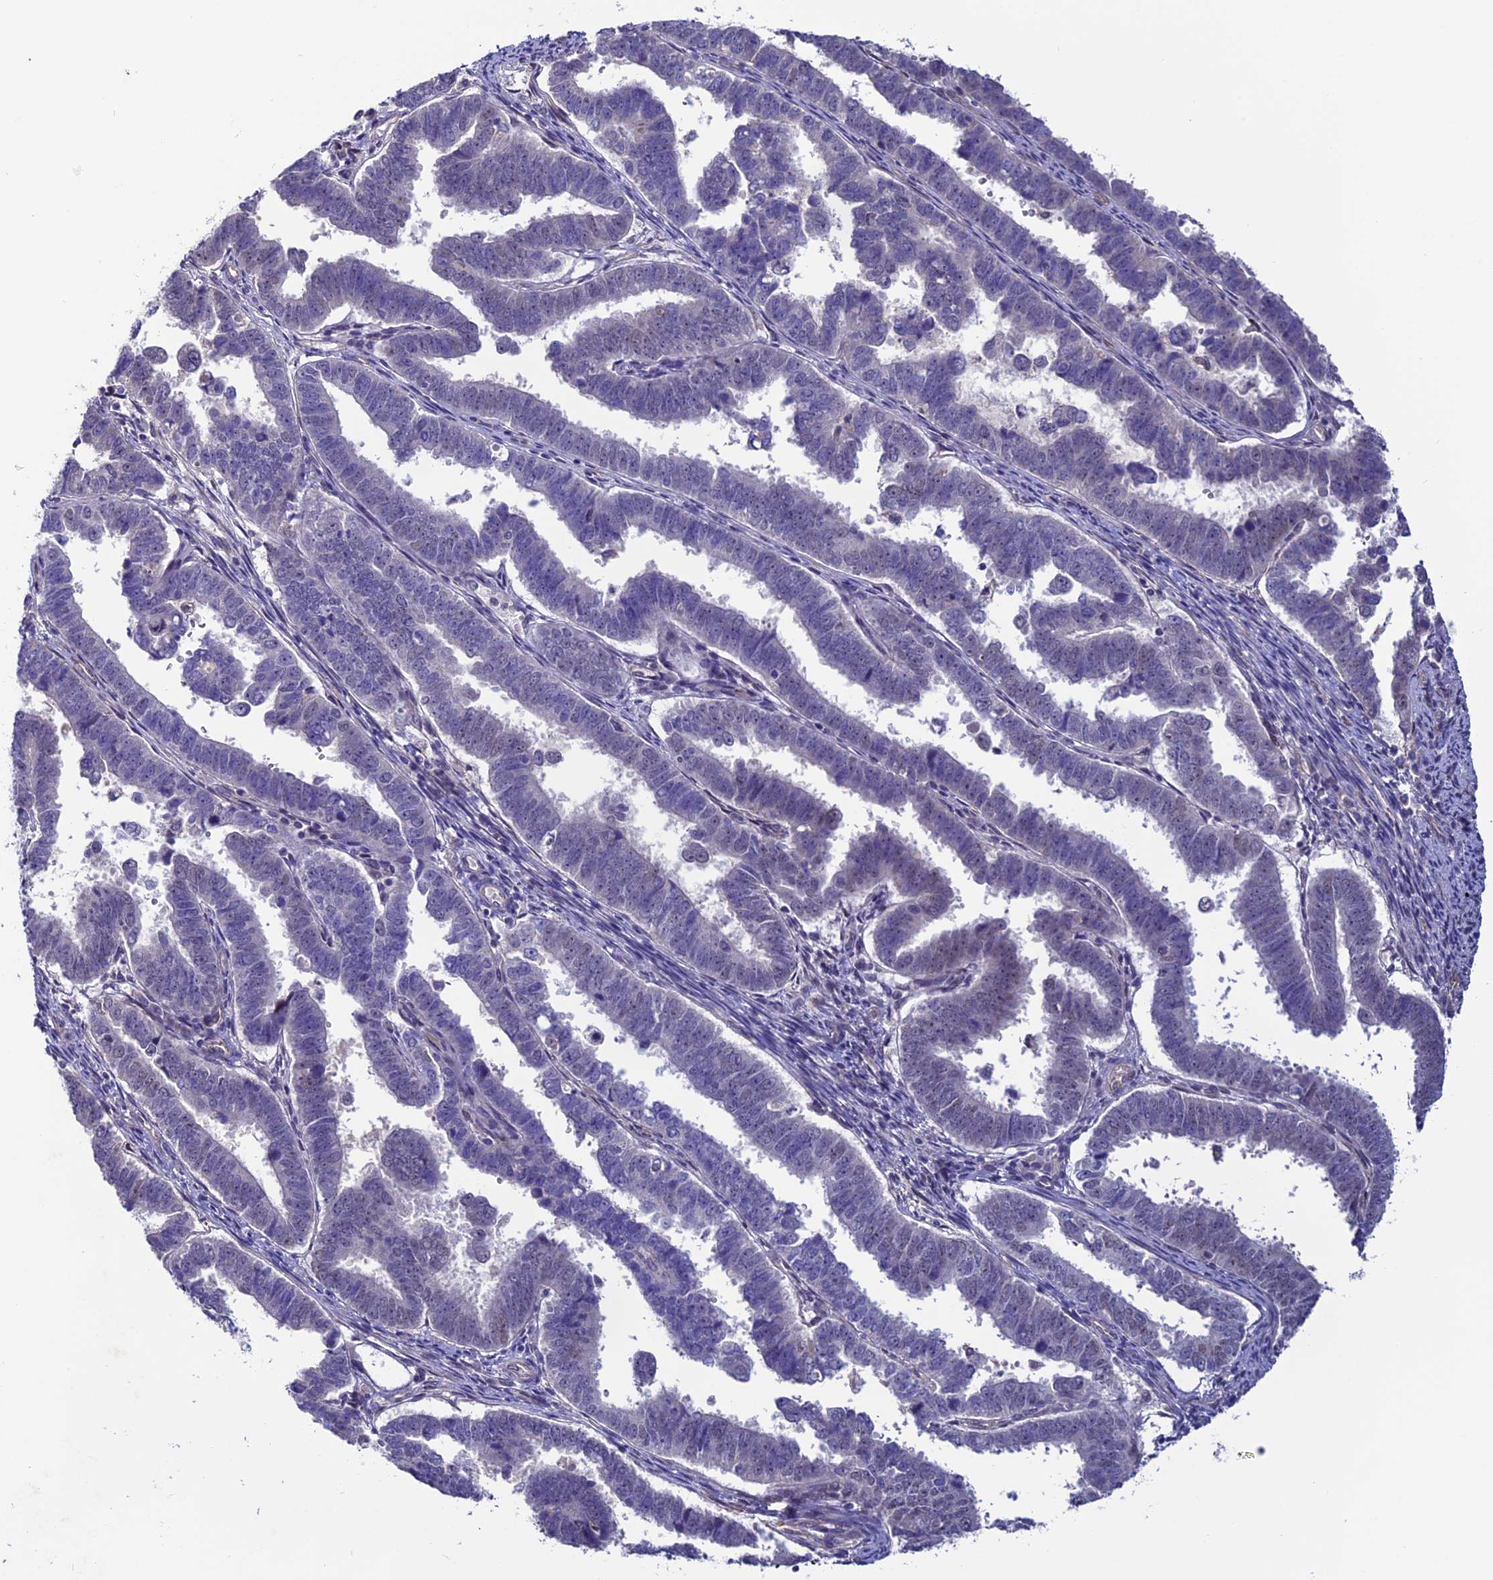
{"staining": {"intensity": "negative", "quantity": "none", "location": "none"}, "tissue": "endometrial cancer", "cell_type": "Tumor cells", "image_type": "cancer", "snomed": [{"axis": "morphology", "description": "Adenocarcinoma, NOS"}, {"axis": "topography", "description": "Endometrium"}], "caption": "Tumor cells are negative for protein expression in human endometrial cancer (adenocarcinoma).", "gene": "PDILT", "patient": {"sex": "female", "age": 75}}